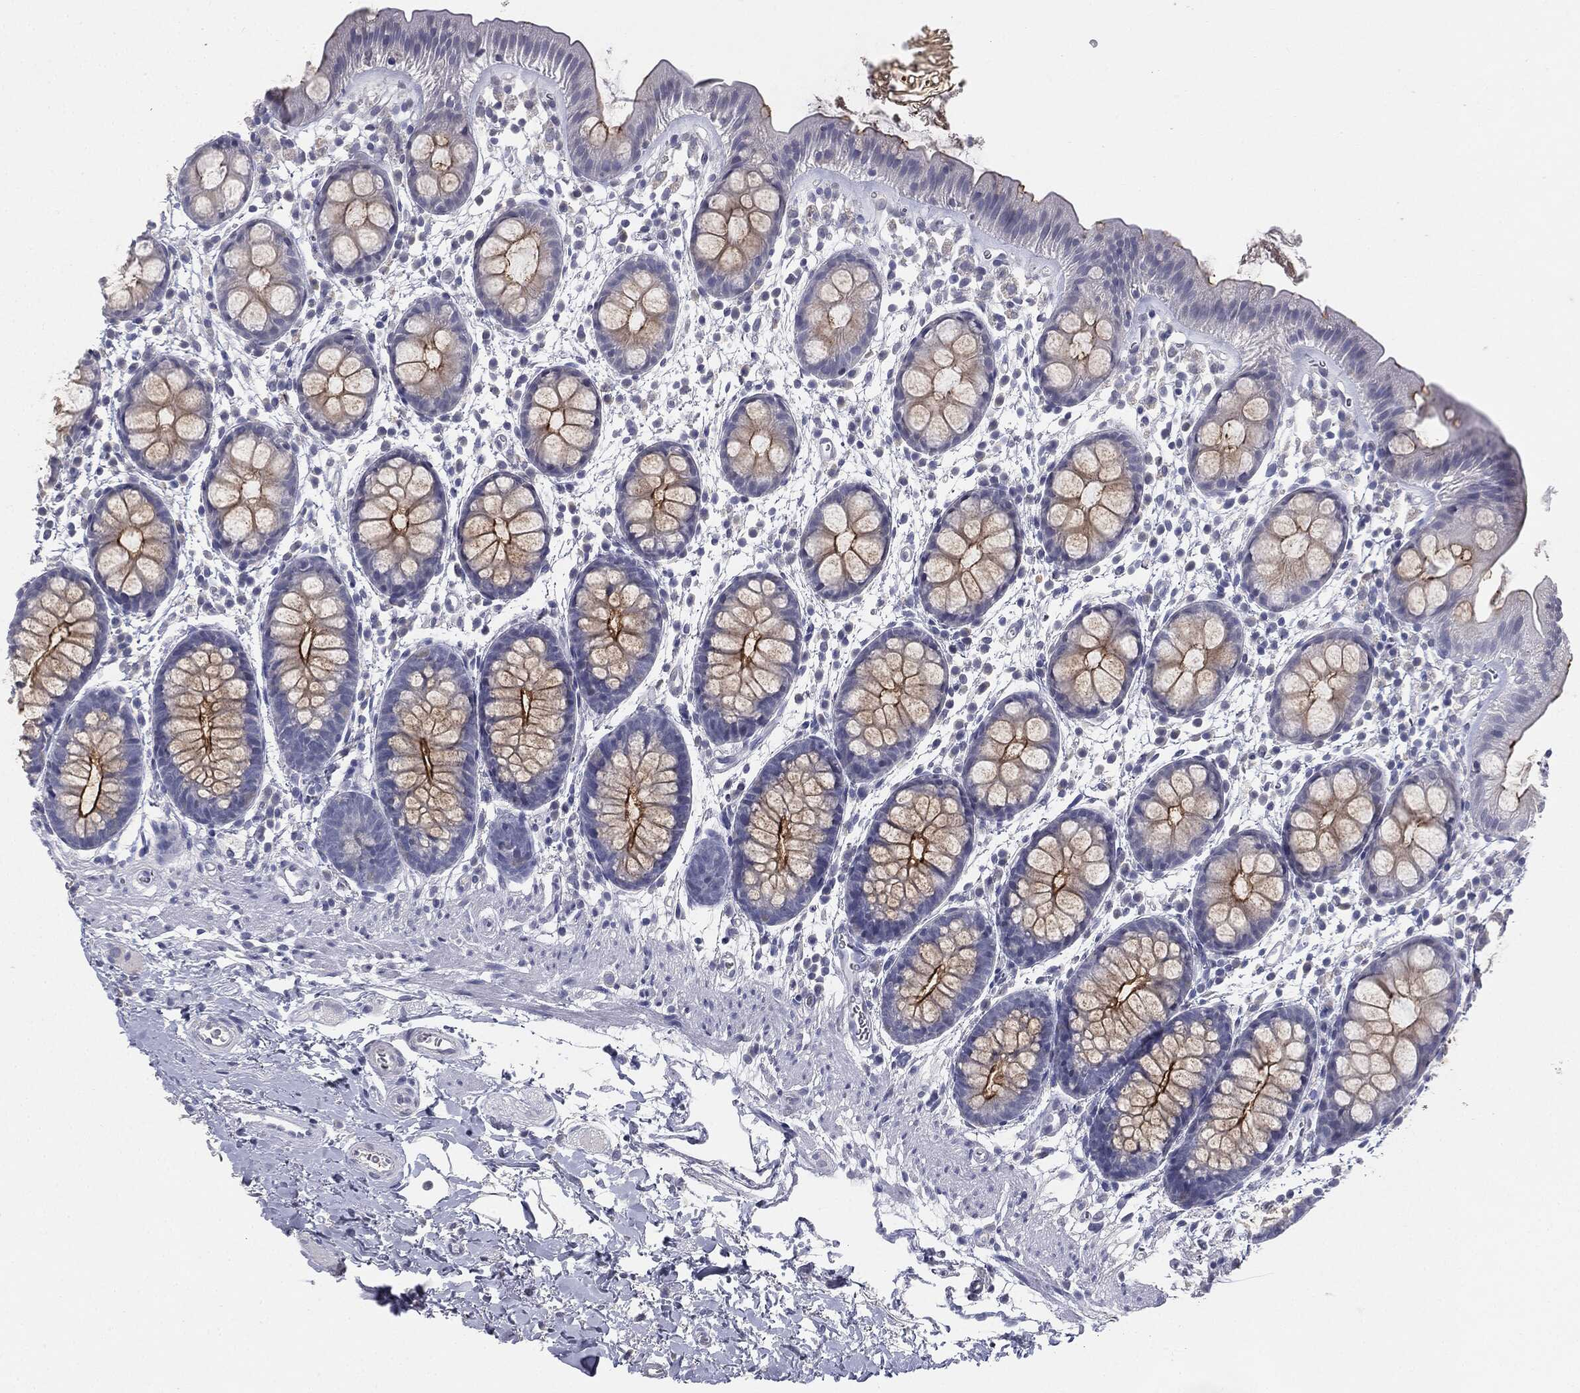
{"staining": {"intensity": "strong", "quantity": "25%-75%", "location": "cytoplasmic/membranous"}, "tissue": "rectum", "cell_type": "Glandular cells", "image_type": "normal", "snomed": [{"axis": "morphology", "description": "Normal tissue, NOS"}, {"axis": "topography", "description": "Rectum"}], "caption": "Immunohistochemical staining of benign rectum demonstrates 25%-75% levels of strong cytoplasmic/membranous protein expression in about 25%-75% of glandular cells. (DAB IHC with brightfield microscopy, high magnification).", "gene": "MUC1", "patient": {"sex": "male", "age": 57}}